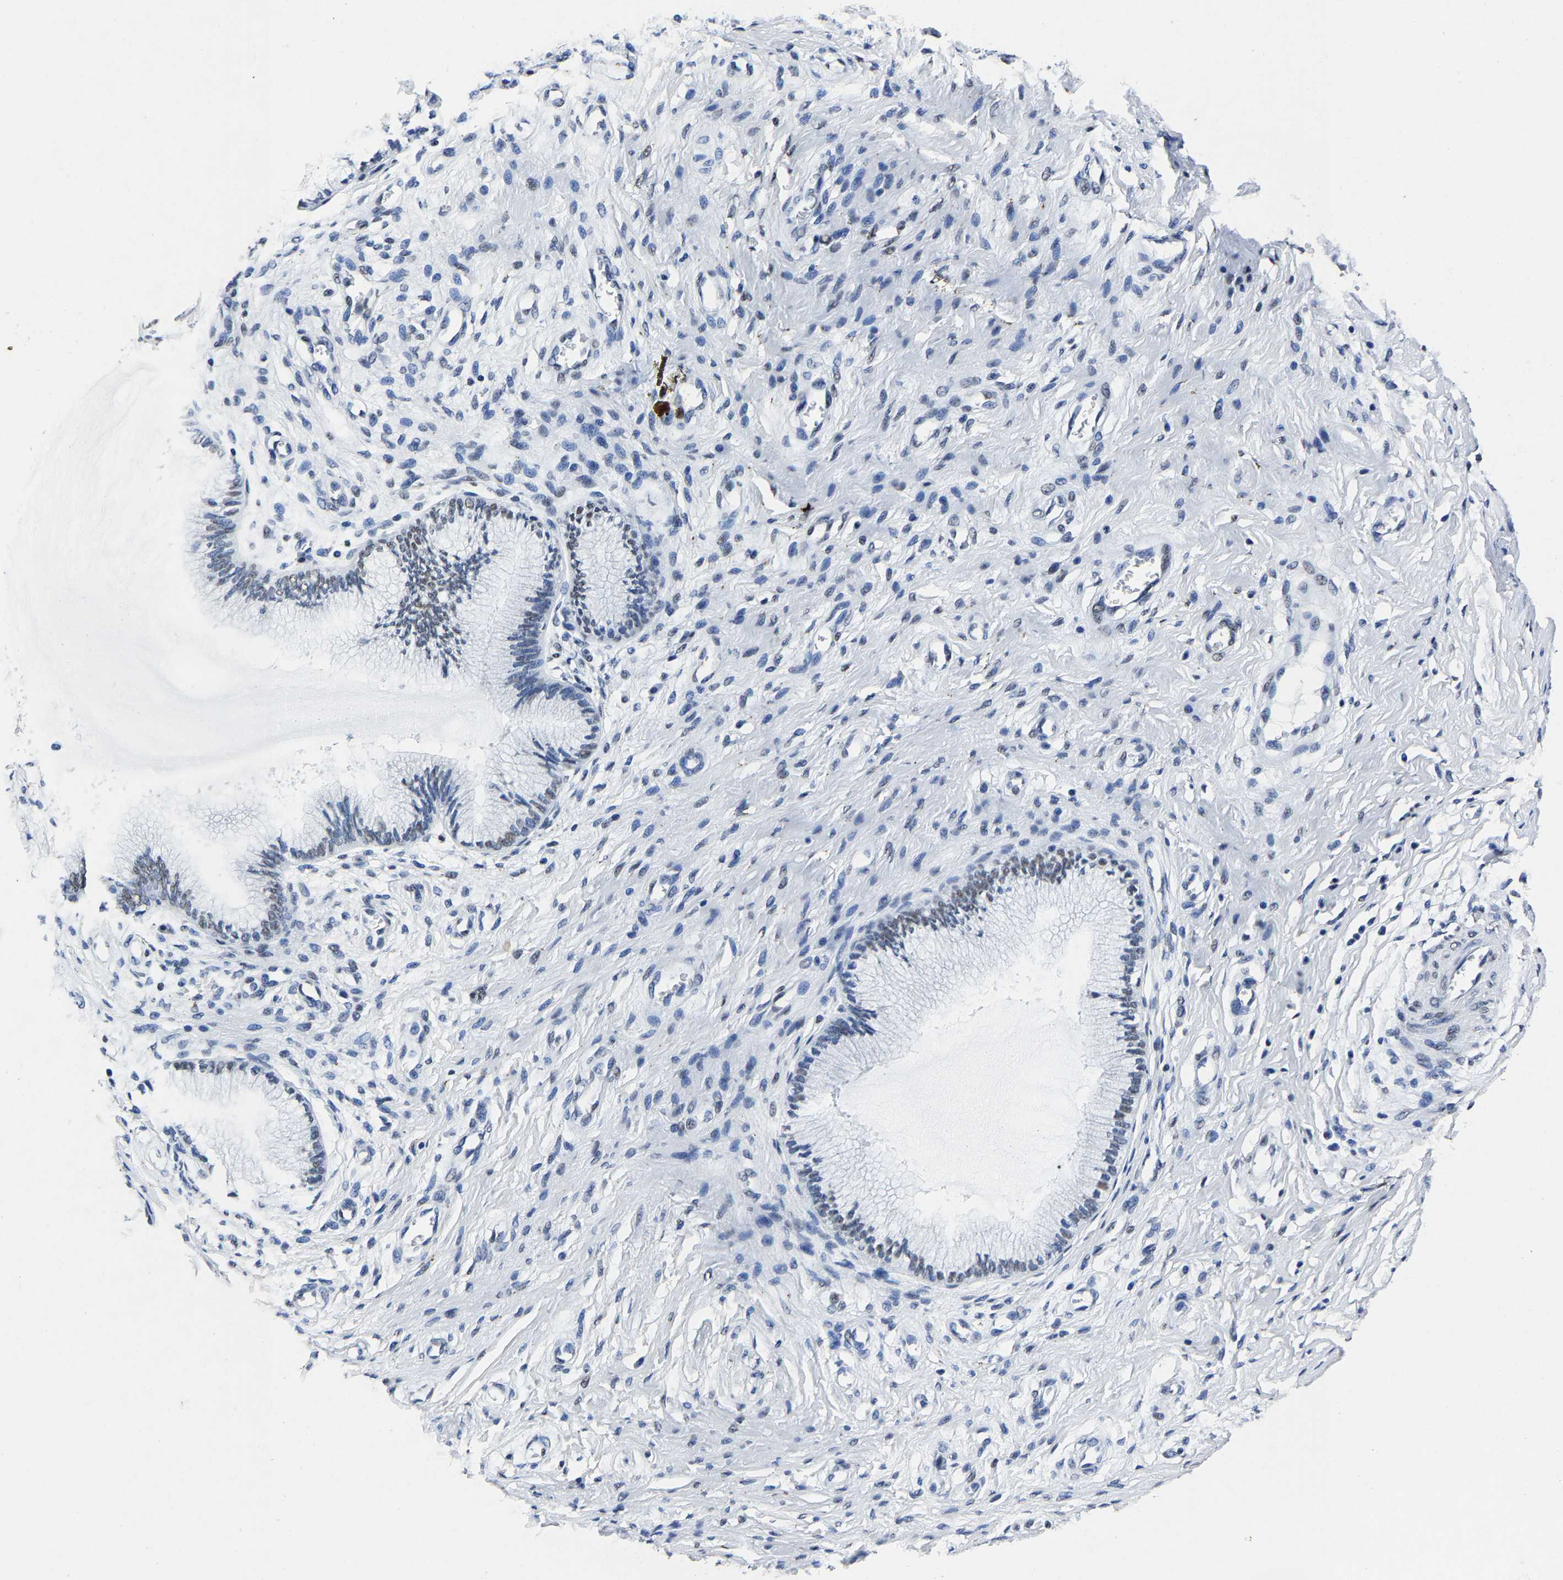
{"staining": {"intensity": "negative", "quantity": "none", "location": "none"}, "tissue": "cervix", "cell_type": "Glandular cells", "image_type": "normal", "snomed": [{"axis": "morphology", "description": "Normal tissue, NOS"}, {"axis": "topography", "description": "Cervix"}], "caption": "This is a histopathology image of immunohistochemistry (IHC) staining of benign cervix, which shows no staining in glandular cells.", "gene": "RBM45", "patient": {"sex": "female", "age": 55}}